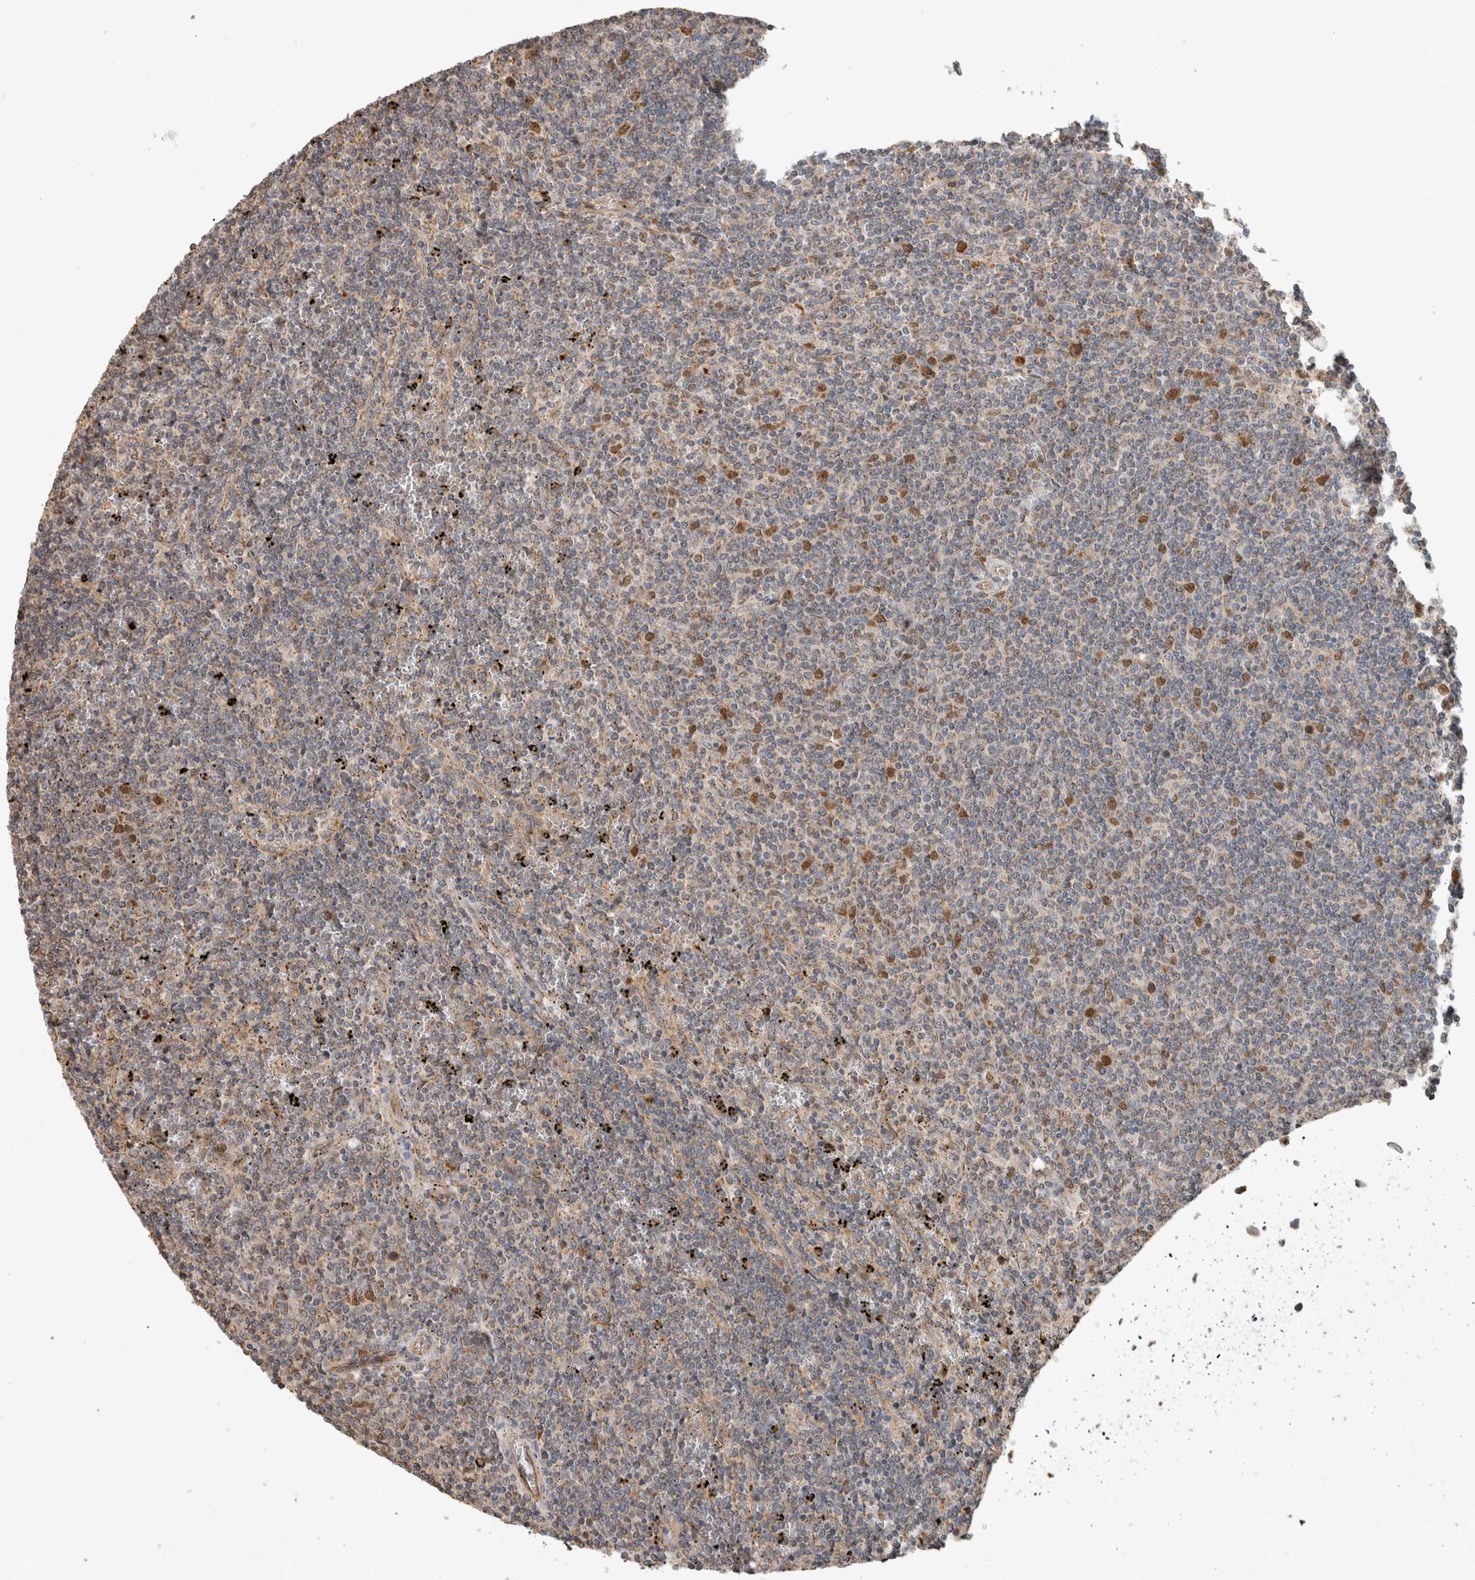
{"staining": {"intensity": "negative", "quantity": "none", "location": "none"}, "tissue": "lymphoma", "cell_type": "Tumor cells", "image_type": "cancer", "snomed": [{"axis": "morphology", "description": "Malignant lymphoma, non-Hodgkin's type, Low grade"}, {"axis": "topography", "description": "Spleen"}], "caption": "This micrograph is of lymphoma stained with IHC to label a protein in brown with the nuclei are counter-stained blue. There is no expression in tumor cells.", "gene": "GINS4", "patient": {"sex": "female", "age": 50}}